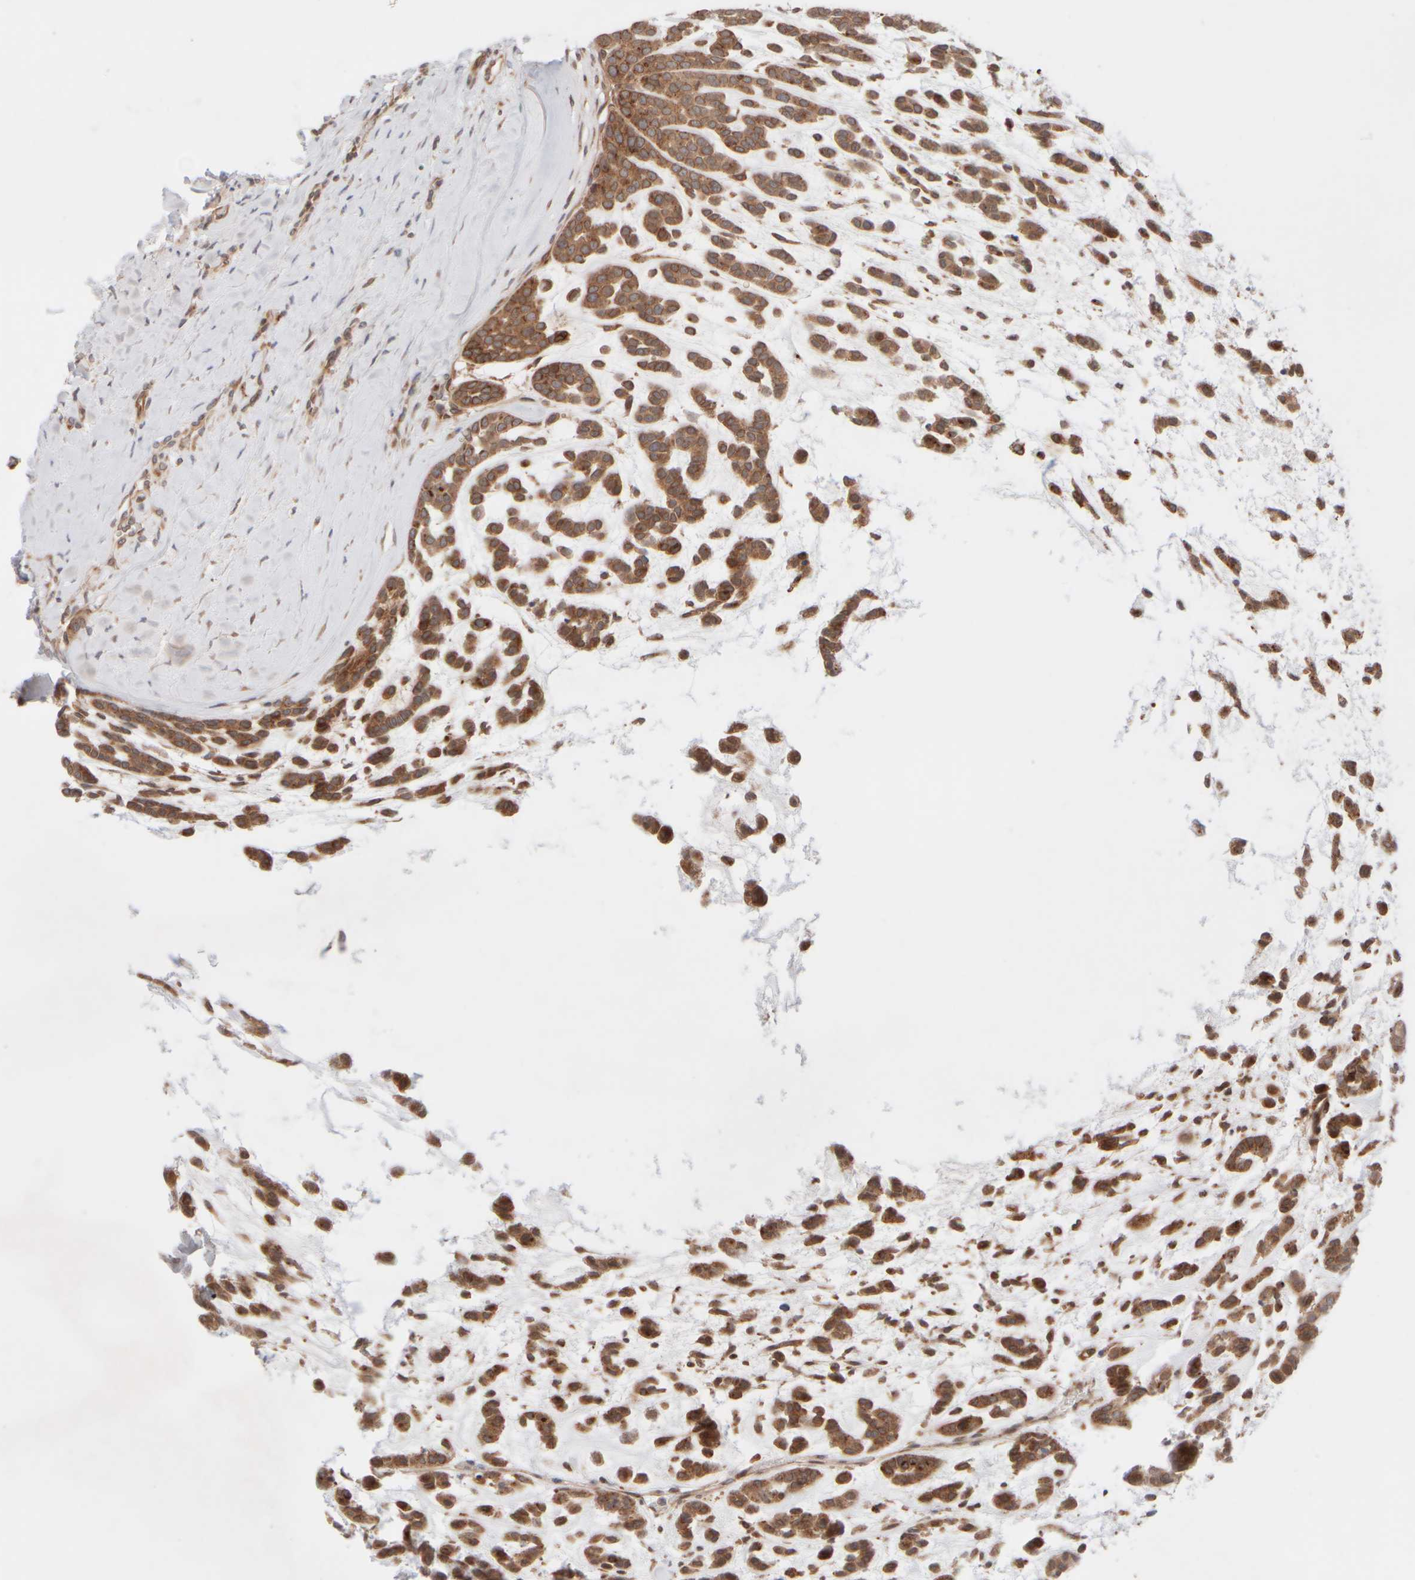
{"staining": {"intensity": "strong", "quantity": ">75%", "location": "cytoplasmic/membranous"}, "tissue": "head and neck cancer", "cell_type": "Tumor cells", "image_type": "cancer", "snomed": [{"axis": "morphology", "description": "Adenocarcinoma, NOS"}, {"axis": "morphology", "description": "Adenoma, NOS"}, {"axis": "topography", "description": "Head-Neck"}], "caption": "IHC micrograph of head and neck cancer (adenoma) stained for a protein (brown), which reveals high levels of strong cytoplasmic/membranous expression in about >75% of tumor cells.", "gene": "GCN1", "patient": {"sex": "female", "age": 55}}